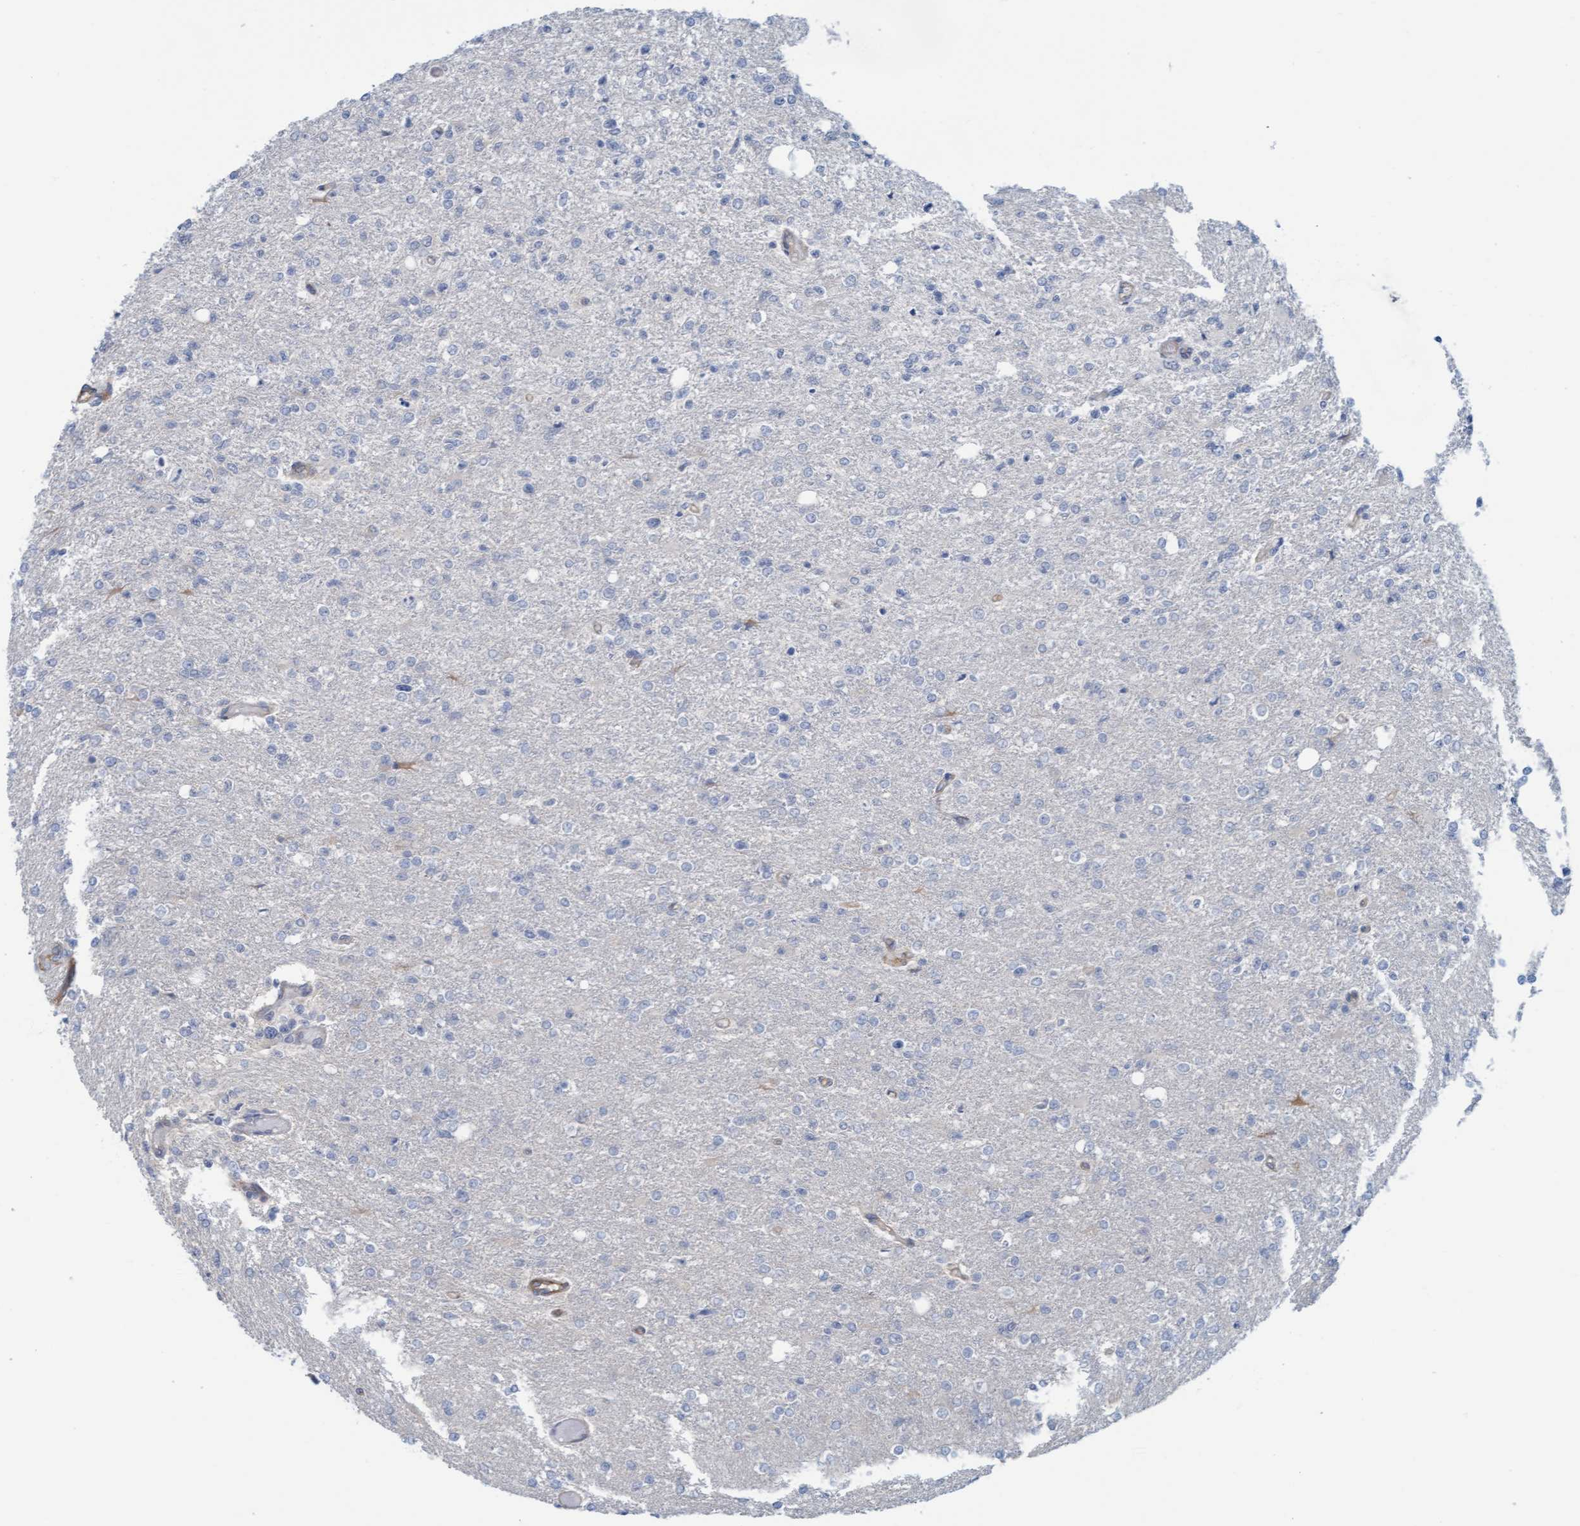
{"staining": {"intensity": "negative", "quantity": "none", "location": "none"}, "tissue": "glioma", "cell_type": "Tumor cells", "image_type": "cancer", "snomed": [{"axis": "morphology", "description": "Glioma, malignant, High grade"}, {"axis": "topography", "description": "Cerebral cortex"}], "caption": "Tumor cells show no significant staining in glioma.", "gene": "CPA3", "patient": {"sex": "male", "age": 76}}